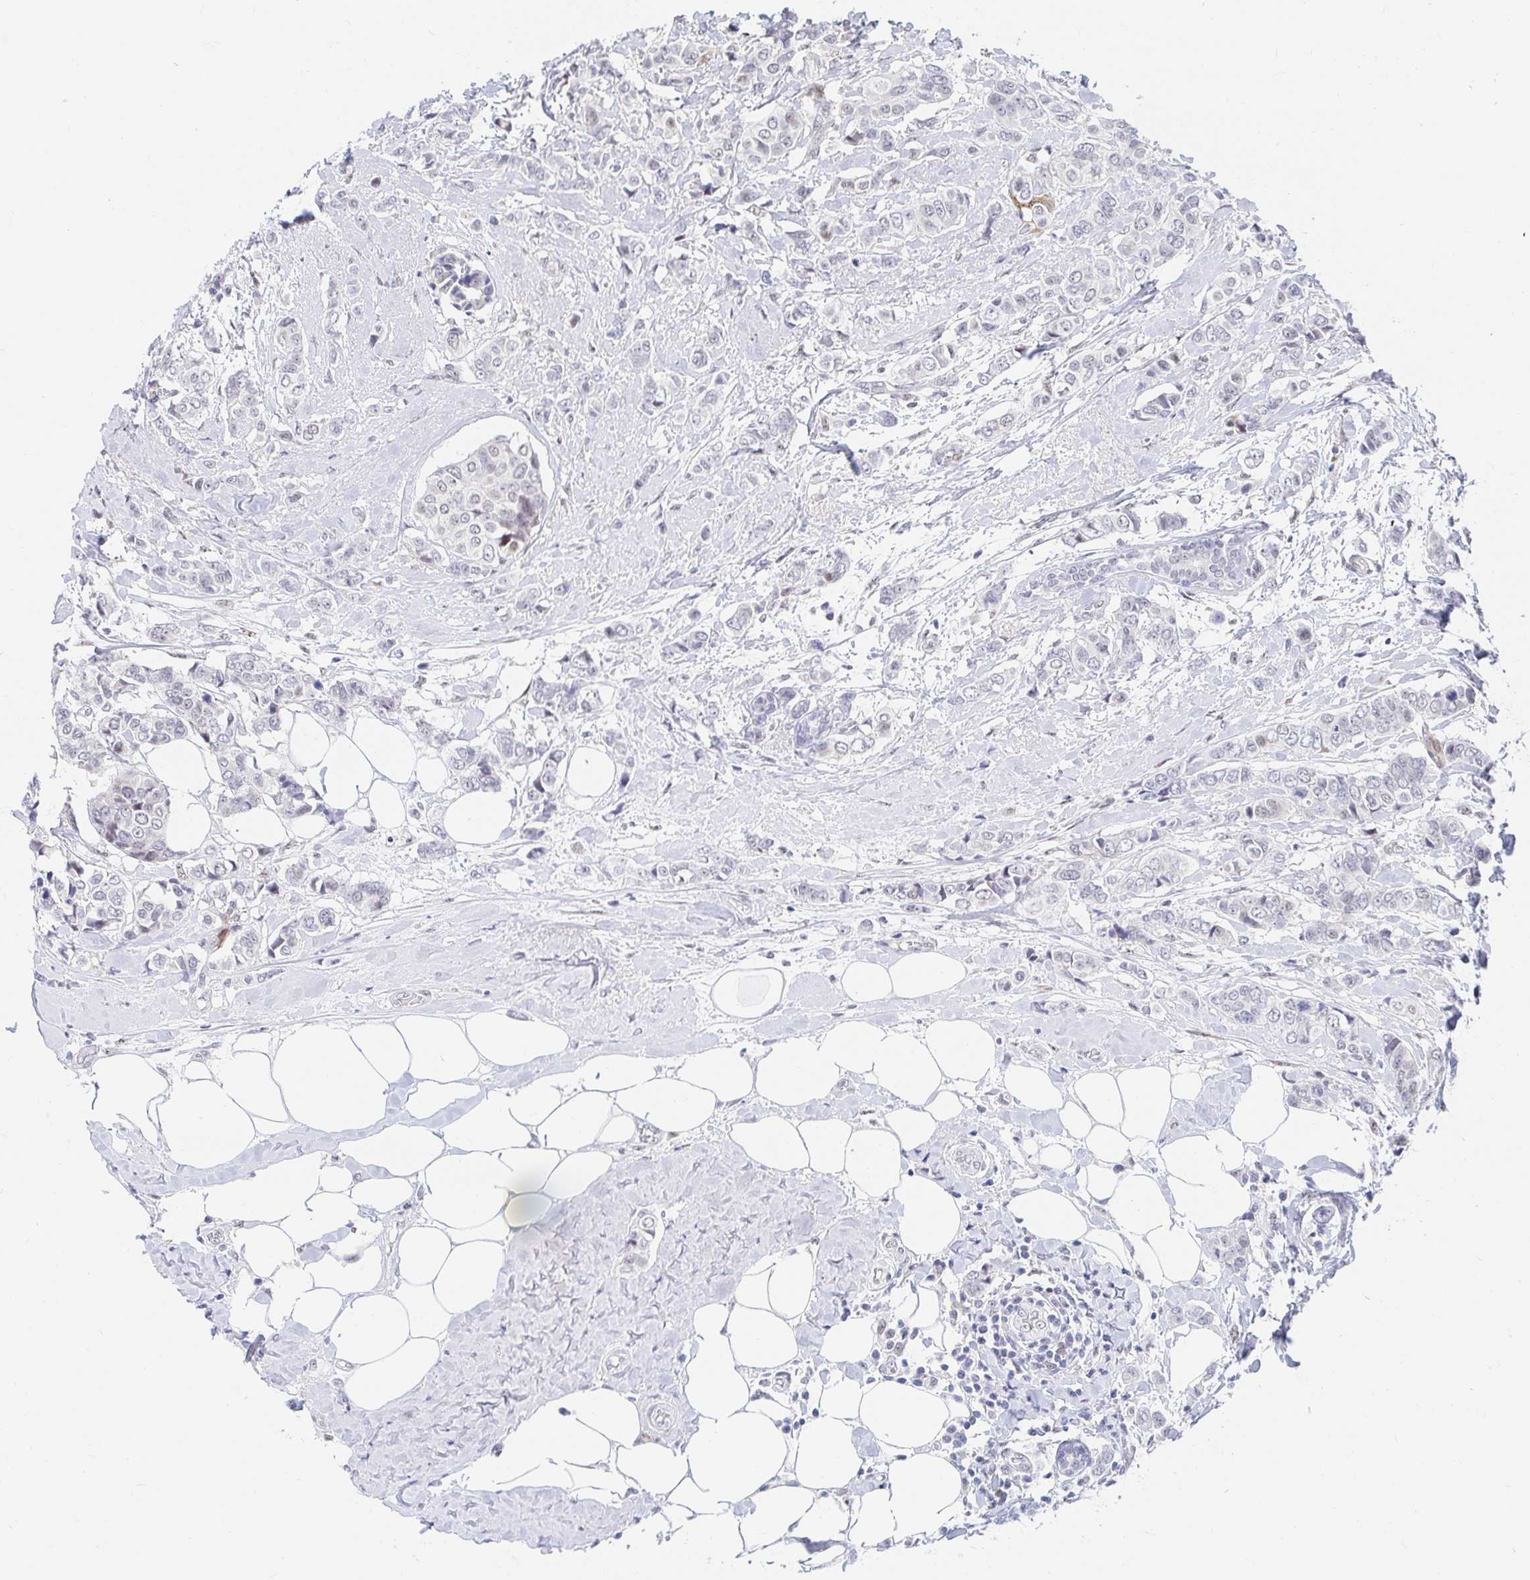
{"staining": {"intensity": "negative", "quantity": "none", "location": "none"}, "tissue": "breast cancer", "cell_type": "Tumor cells", "image_type": "cancer", "snomed": [{"axis": "morphology", "description": "Lobular carcinoma"}, {"axis": "topography", "description": "Breast"}], "caption": "Breast lobular carcinoma was stained to show a protein in brown. There is no significant positivity in tumor cells. (DAB immunohistochemistry (IHC) with hematoxylin counter stain).", "gene": "COL28A1", "patient": {"sex": "female", "age": 51}}